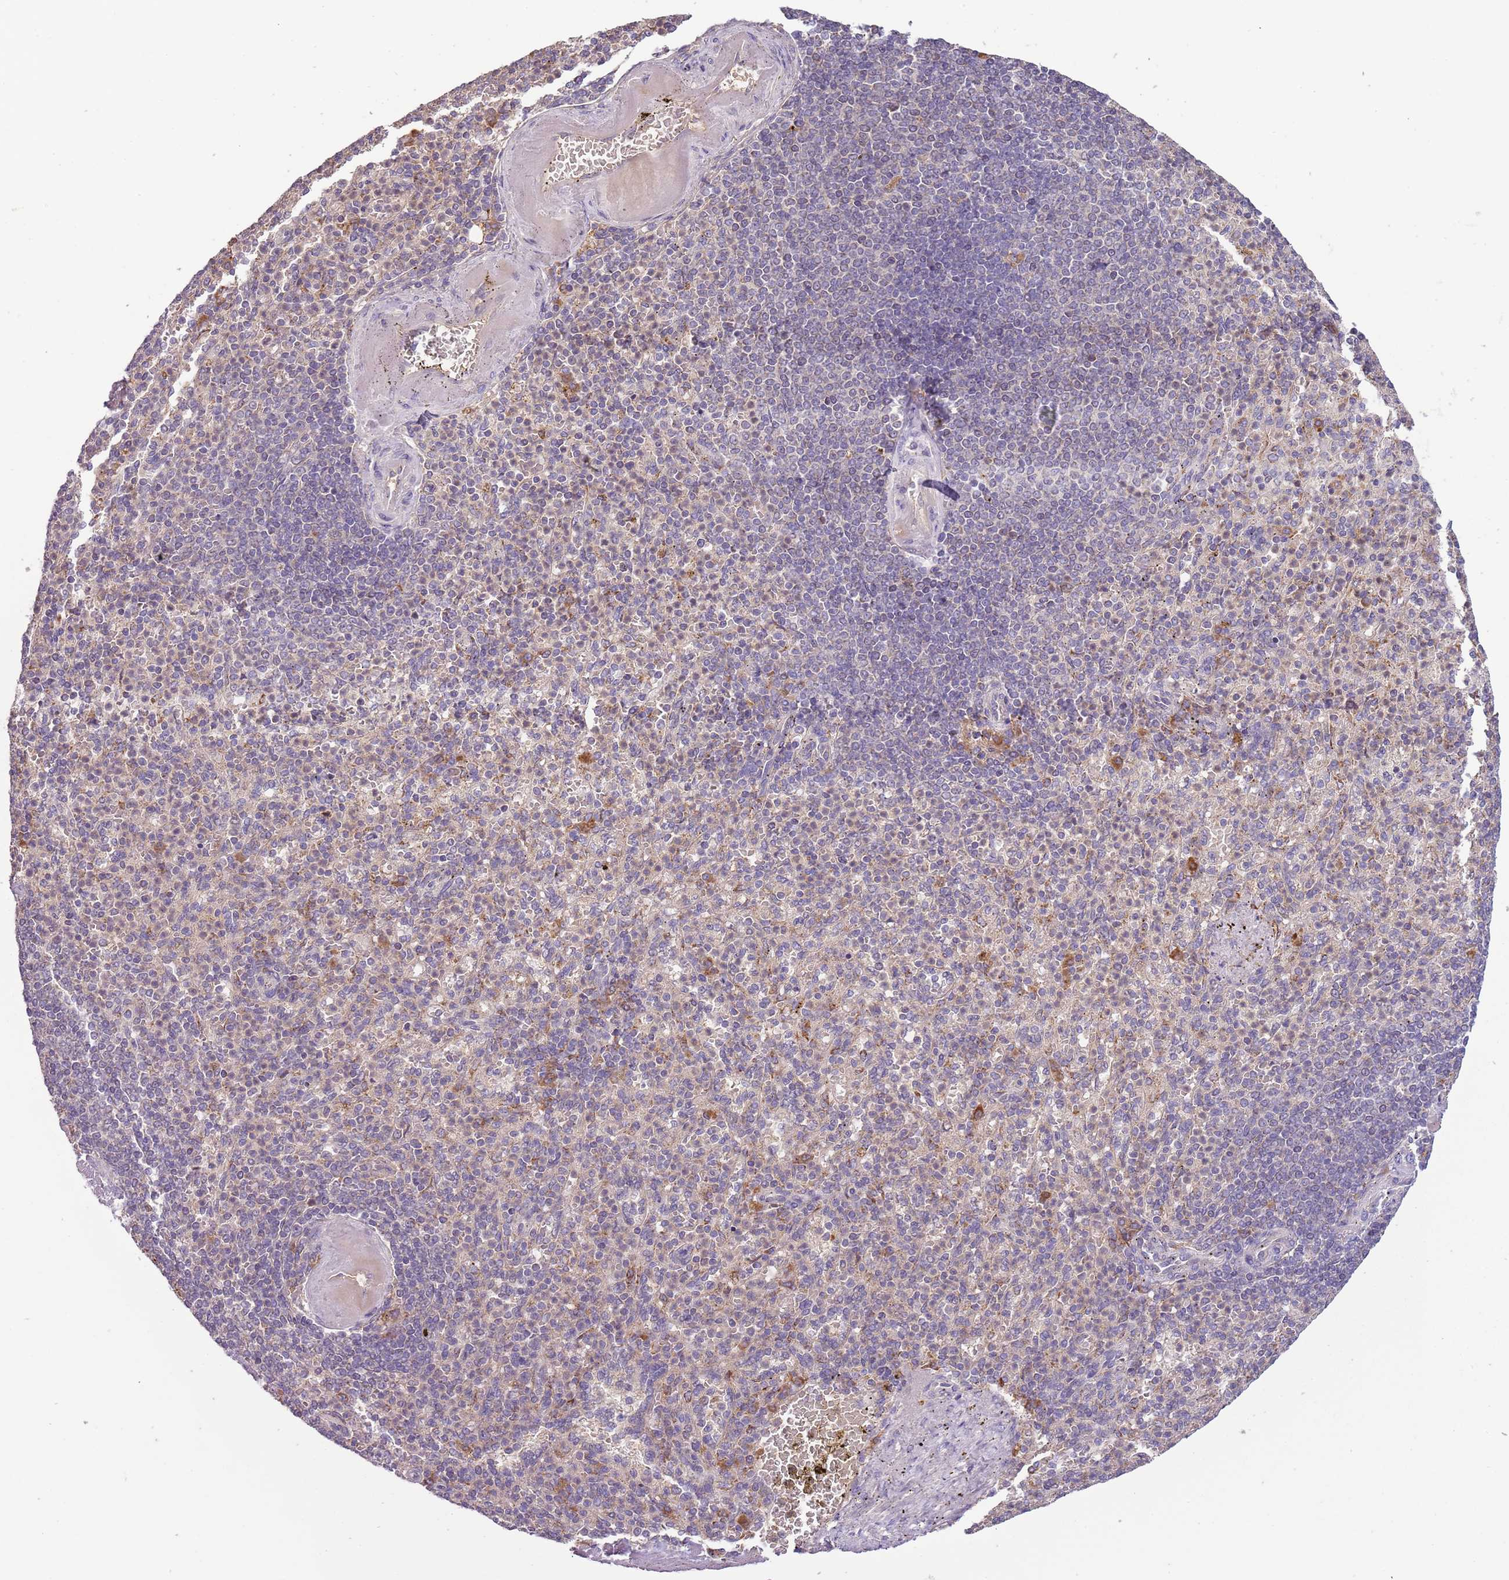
{"staining": {"intensity": "moderate", "quantity": "<25%", "location": "cytoplasmic/membranous"}, "tissue": "spleen", "cell_type": "Cells in red pulp", "image_type": "normal", "snomed": [{"axis": "morphology", "description": "Normal tissue, NOS"}, {"axis": "topography", "description": "Spleen"}], "caption": "This photomicrograph demonstrates immunohistochemistry staining of benign human spleen, with low moderate cytoplasmic/membranous positivity in approximately <25% of cells in red pulp.", "gene": "FECH", "patient": {"sex": "female", "age": 74}}